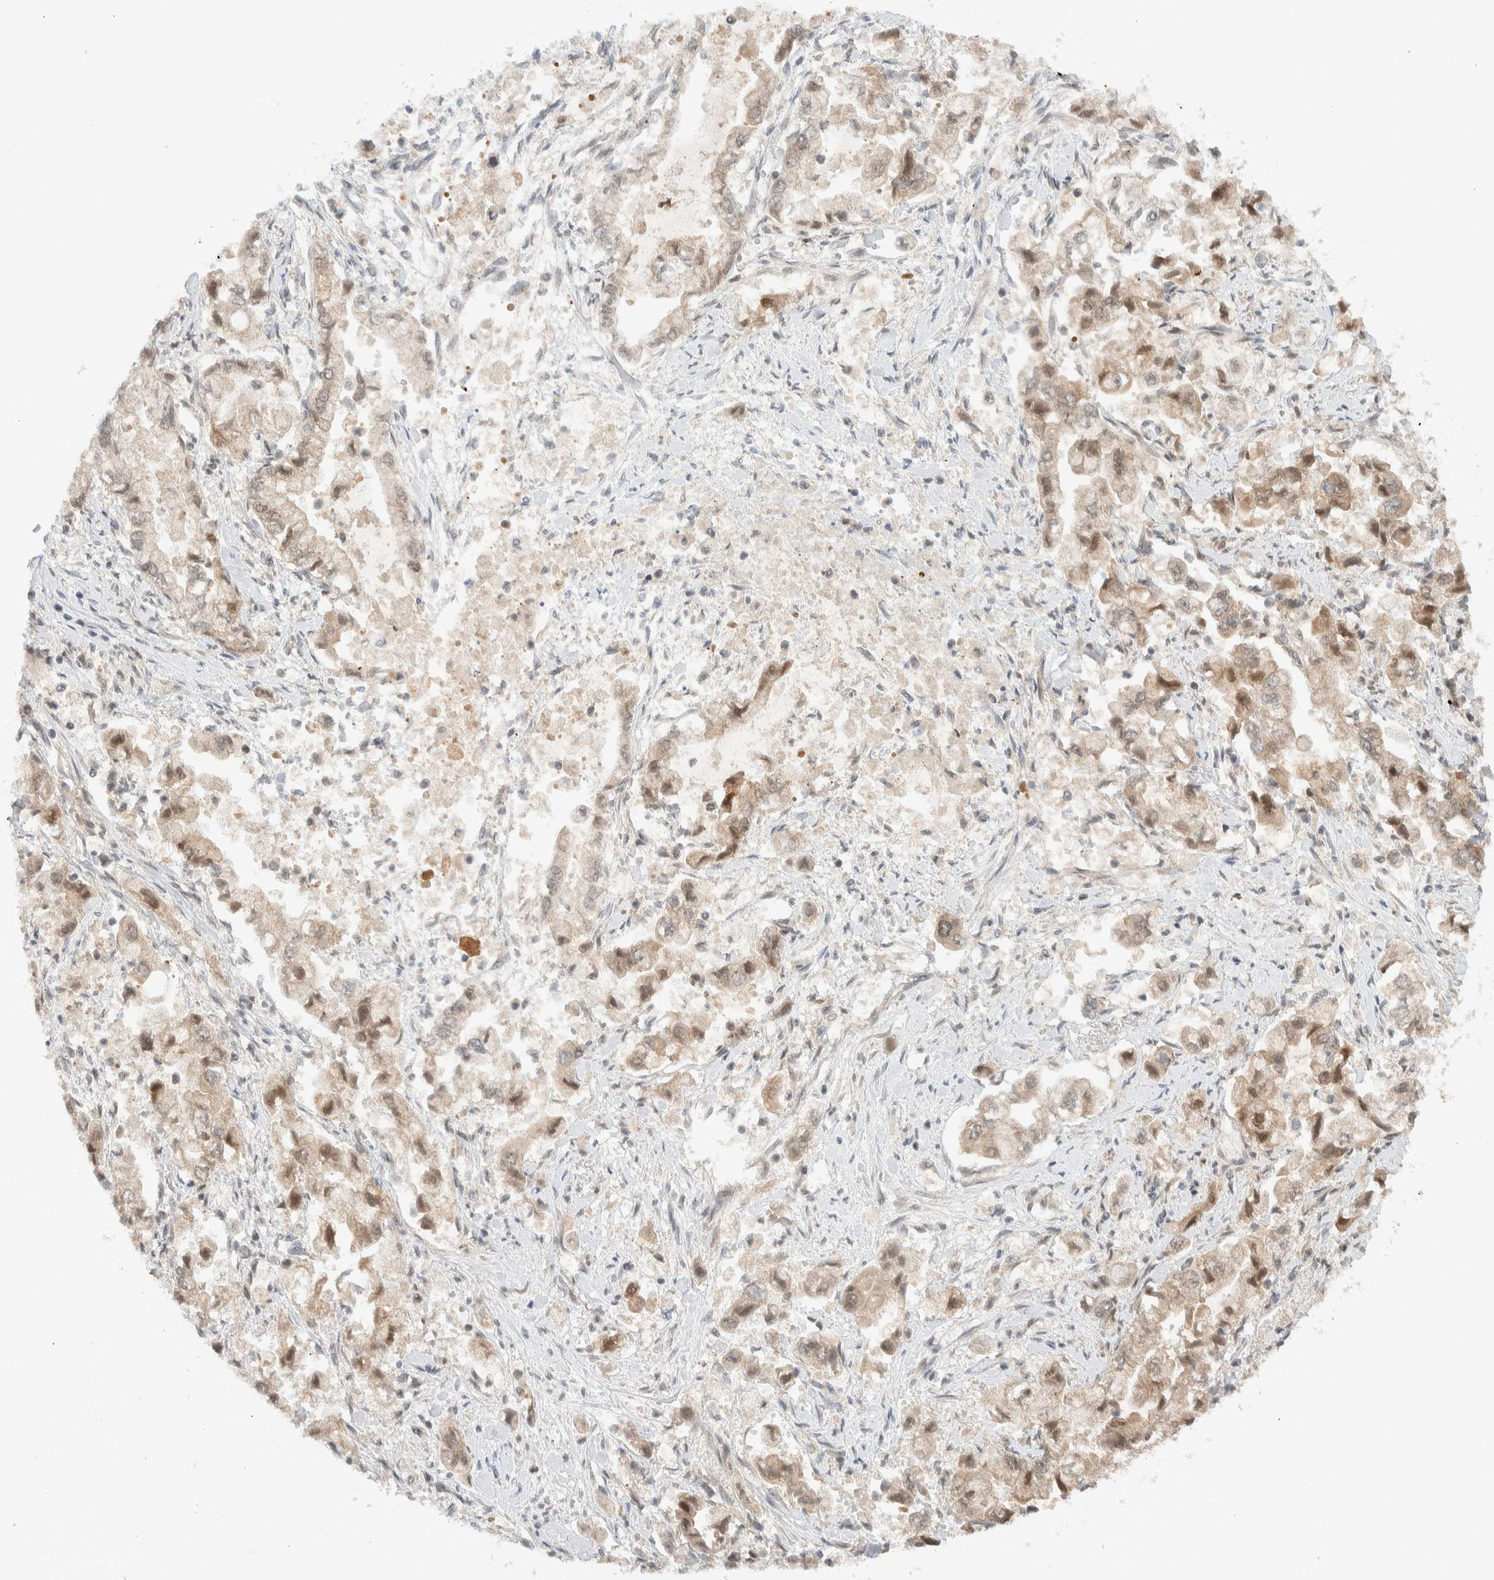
{"staining": {"intensity": "weak", "quantity": ">75%", "location": "cytoplasmic/membranous,nuclear"}, "tissue": "stomach cancer", "cell_type": "Tumor cells", "image_type": "cancer", "snomed": [{"axis": "morphology", "description": "Normal tissue, NOS"}, {"axis": "morphology", "description": "Adenocarcinoma, NOS"}, {"axis": "topography", "description": "Stomach"}], "caption": "Approximately >75% of tumor cells in human adenocarcinoma (stomach) demonstrate weak cytoplasmic/membranous and nuclear protein positivity as visualized by brown immunohistochemical staining.", "gene": "C8orf76", "patient": {"sex": "male", "age": 62}}